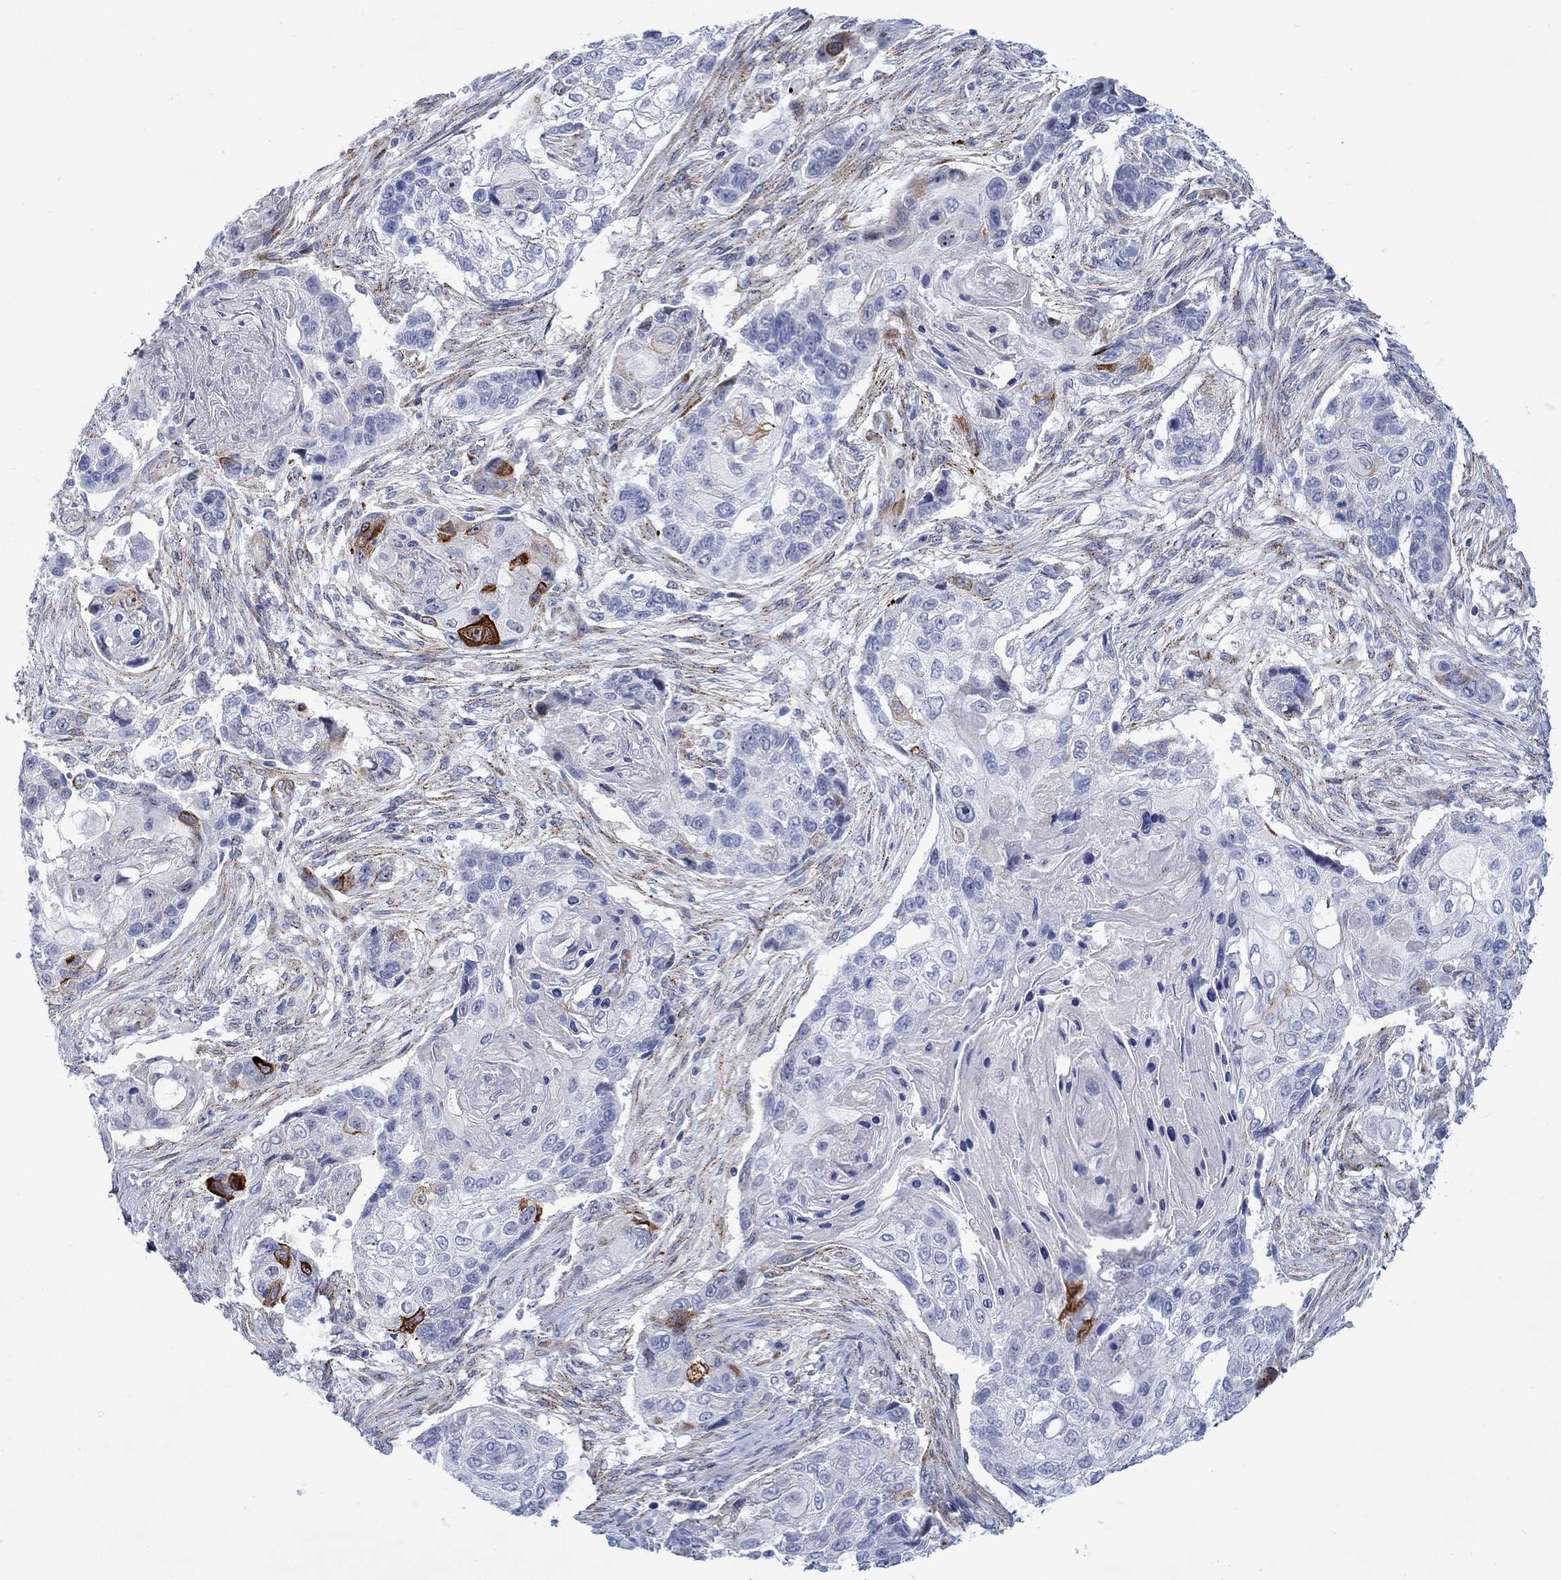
{"staining": {"intensity": "negative", "quantity": "none", "location": "none"}, "tissue": "lung cancer", "cell_type": "Tumor cells", "image_type": "cancer", "snomed": [{"axis": "morphology", "description": "Normal tissue, NOS"}, {"axis": "morphology", "description": "Squamous cell carcinoma, NOS"}, {"axis": "topography", "description": "Bronchus"}, {"axis": "topography", "description": "Lung"}], "caption": "Immunohistochemistry histopathology image of lung cancer stained for a protein (brown), which shows no positivity in tumor cells. Nuclei are stained in blue.", "gene": "KSR2", "patient": {"sex": "male", "age": 69}}